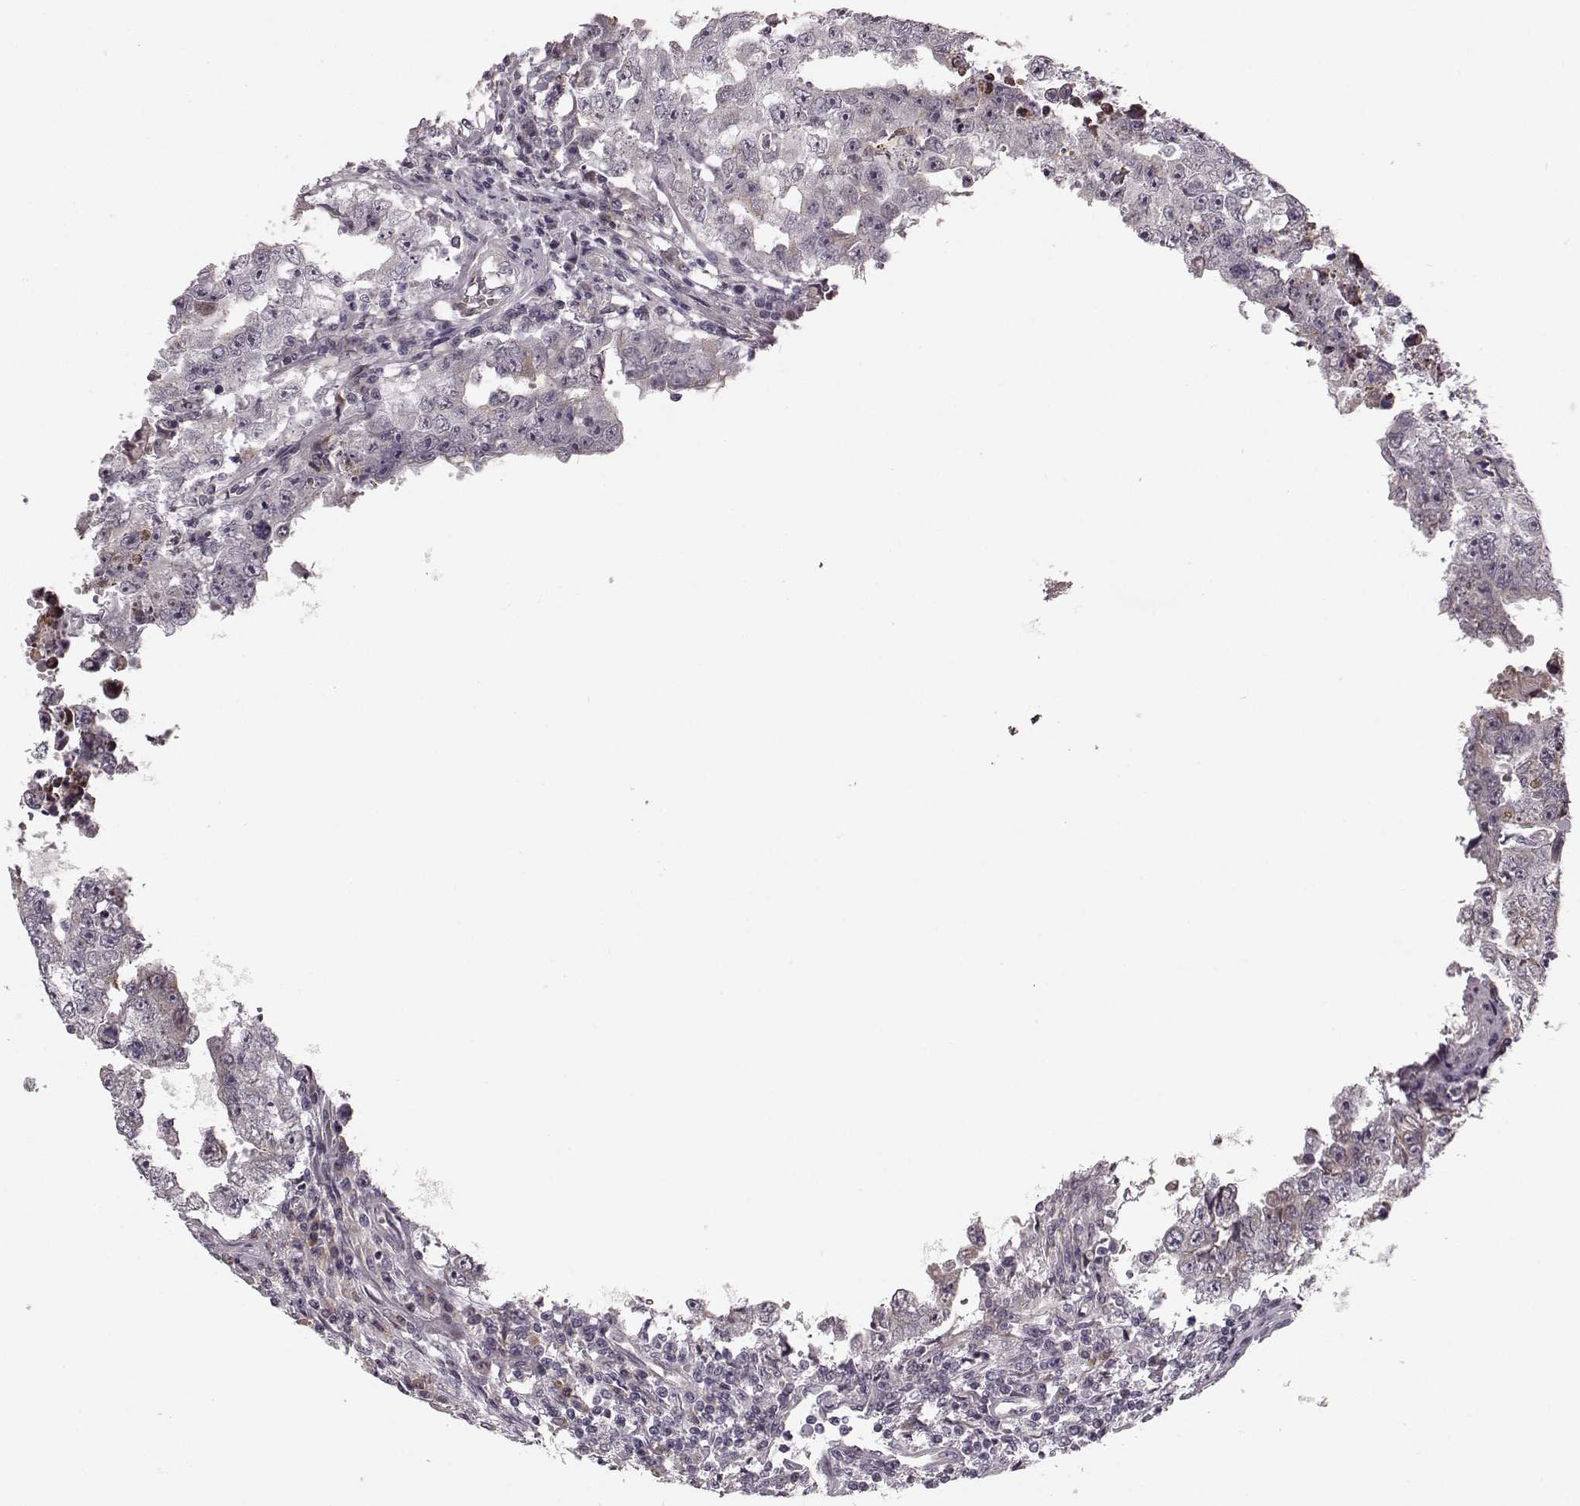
{"staining": {"intensity": "negative", "quantity": "none", "location": "none"}, "tissue": "testis cancer", "cell_type": "Tumor cells", "image_type": "cancer", "snomed": [{"axis": "morphology", "description": "Carcinoma, Embryonal, NOS"}, {"axis": "topography", "description": "Testis"}], "caption": "High magnification brightfield microscopy of testis cancer stained with DAB (brown) and counterstained with hematoxylin (blue): tumor cells show no significant staining. Brightfield microscopy of immunohistochemistry (IHC) stained with DAB (3,3'-diaminobenzidine) (brown) and hematoxylin (blue), captured at high magnification.", "gene": "FAM234B", "patient": {"sex": "male", "age": 36}}